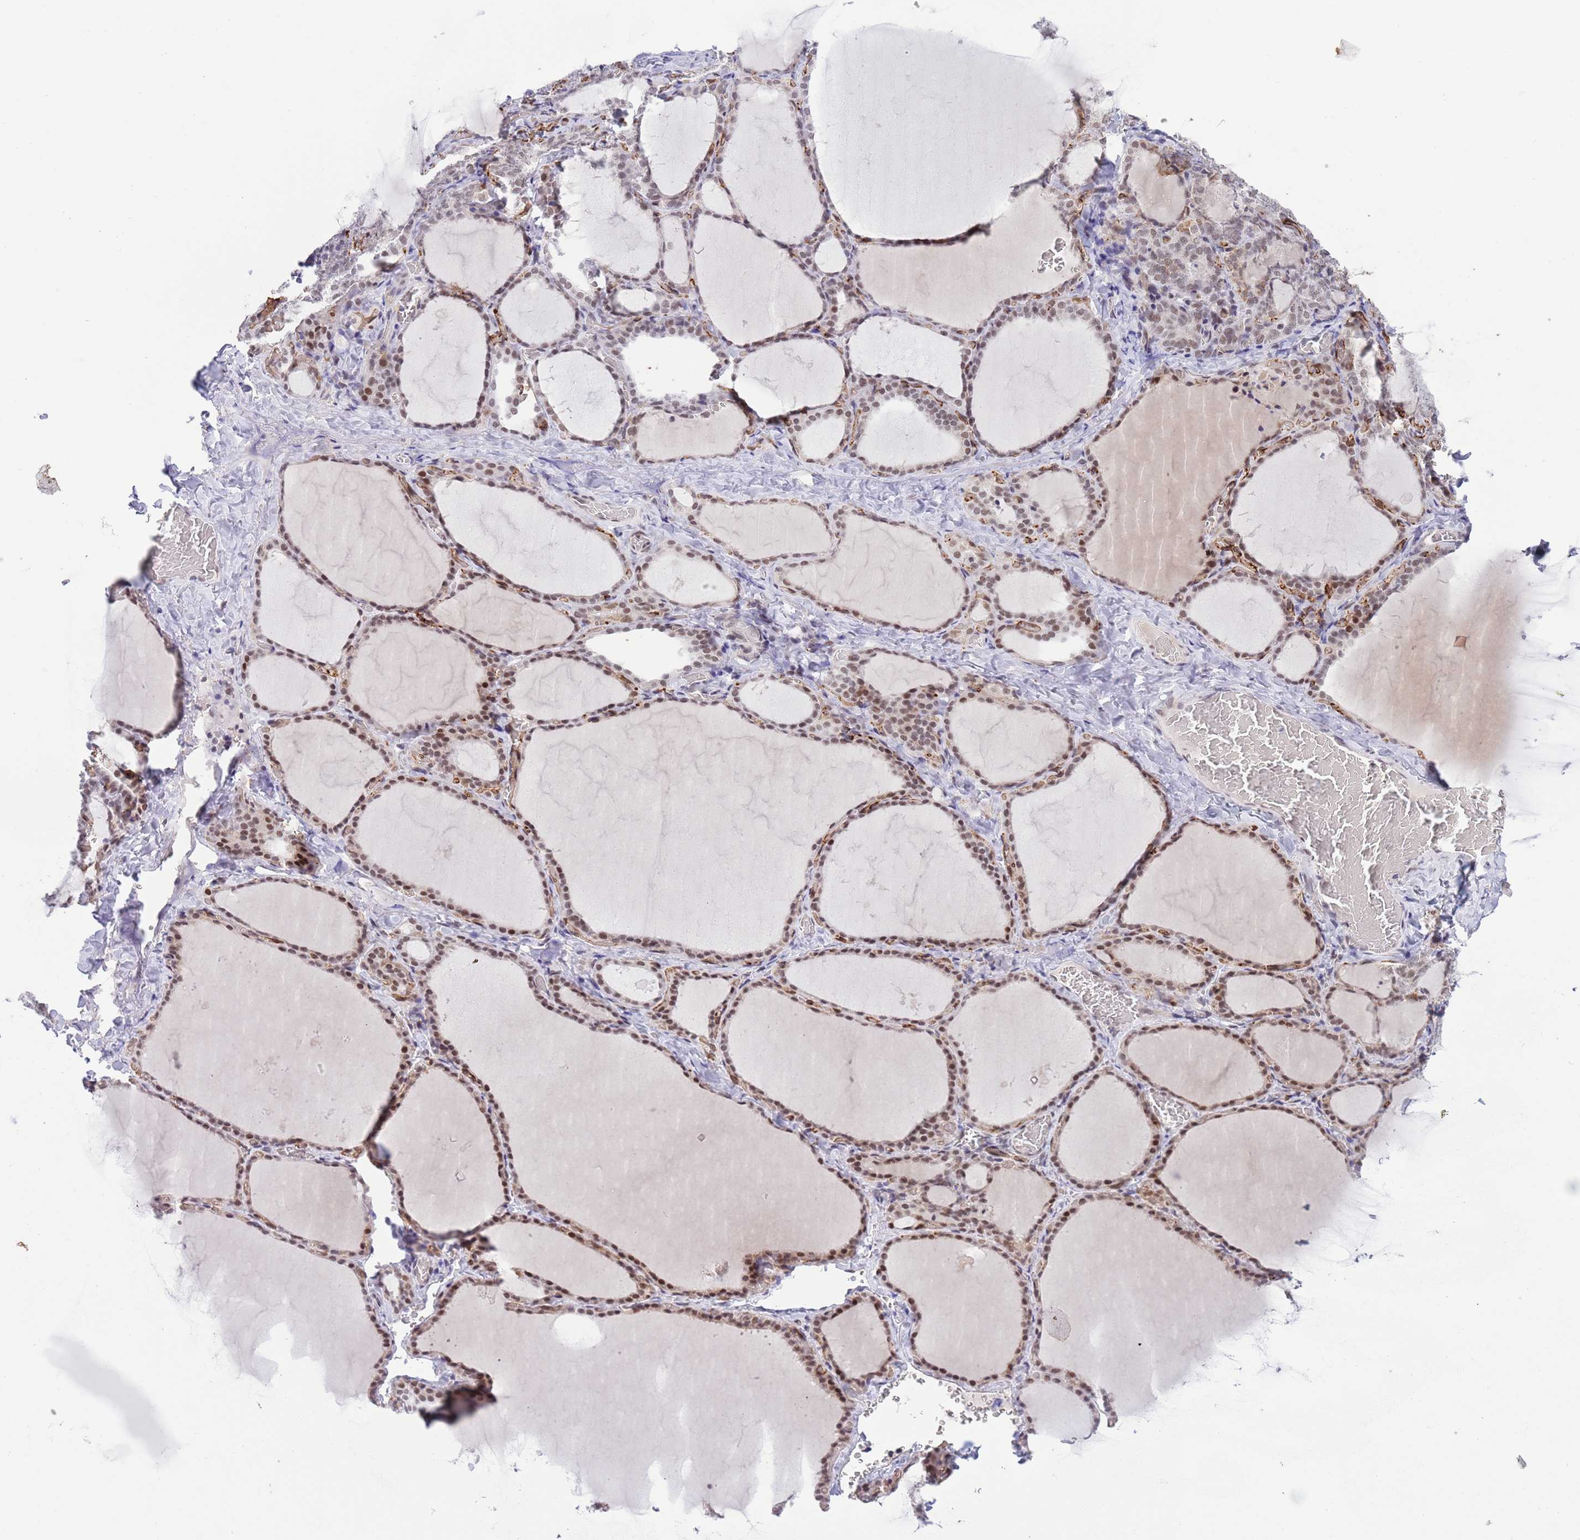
{"staining": {"intensity": "moderate", "quantity": ">75%", "location": "cytoplasmic/membranous,nuclear"}, "tissue": "thyroid gland", "cell_type": "Glandular cells", "image_type": "normal", "snomed": [{"axis": "morphology", "description": "Normal tissue, NOS"}, {"axis": "topography", "description": "Thyroid gland"}], "caption": "DAB immunohistochemical staining of benign thyroid gland displays moderate cytoplasmic/membranous,nuclear protein expression in about >75% of glandular cells.", "gene": "RFX1", "patient": {"sex": "female", "age": 39}}